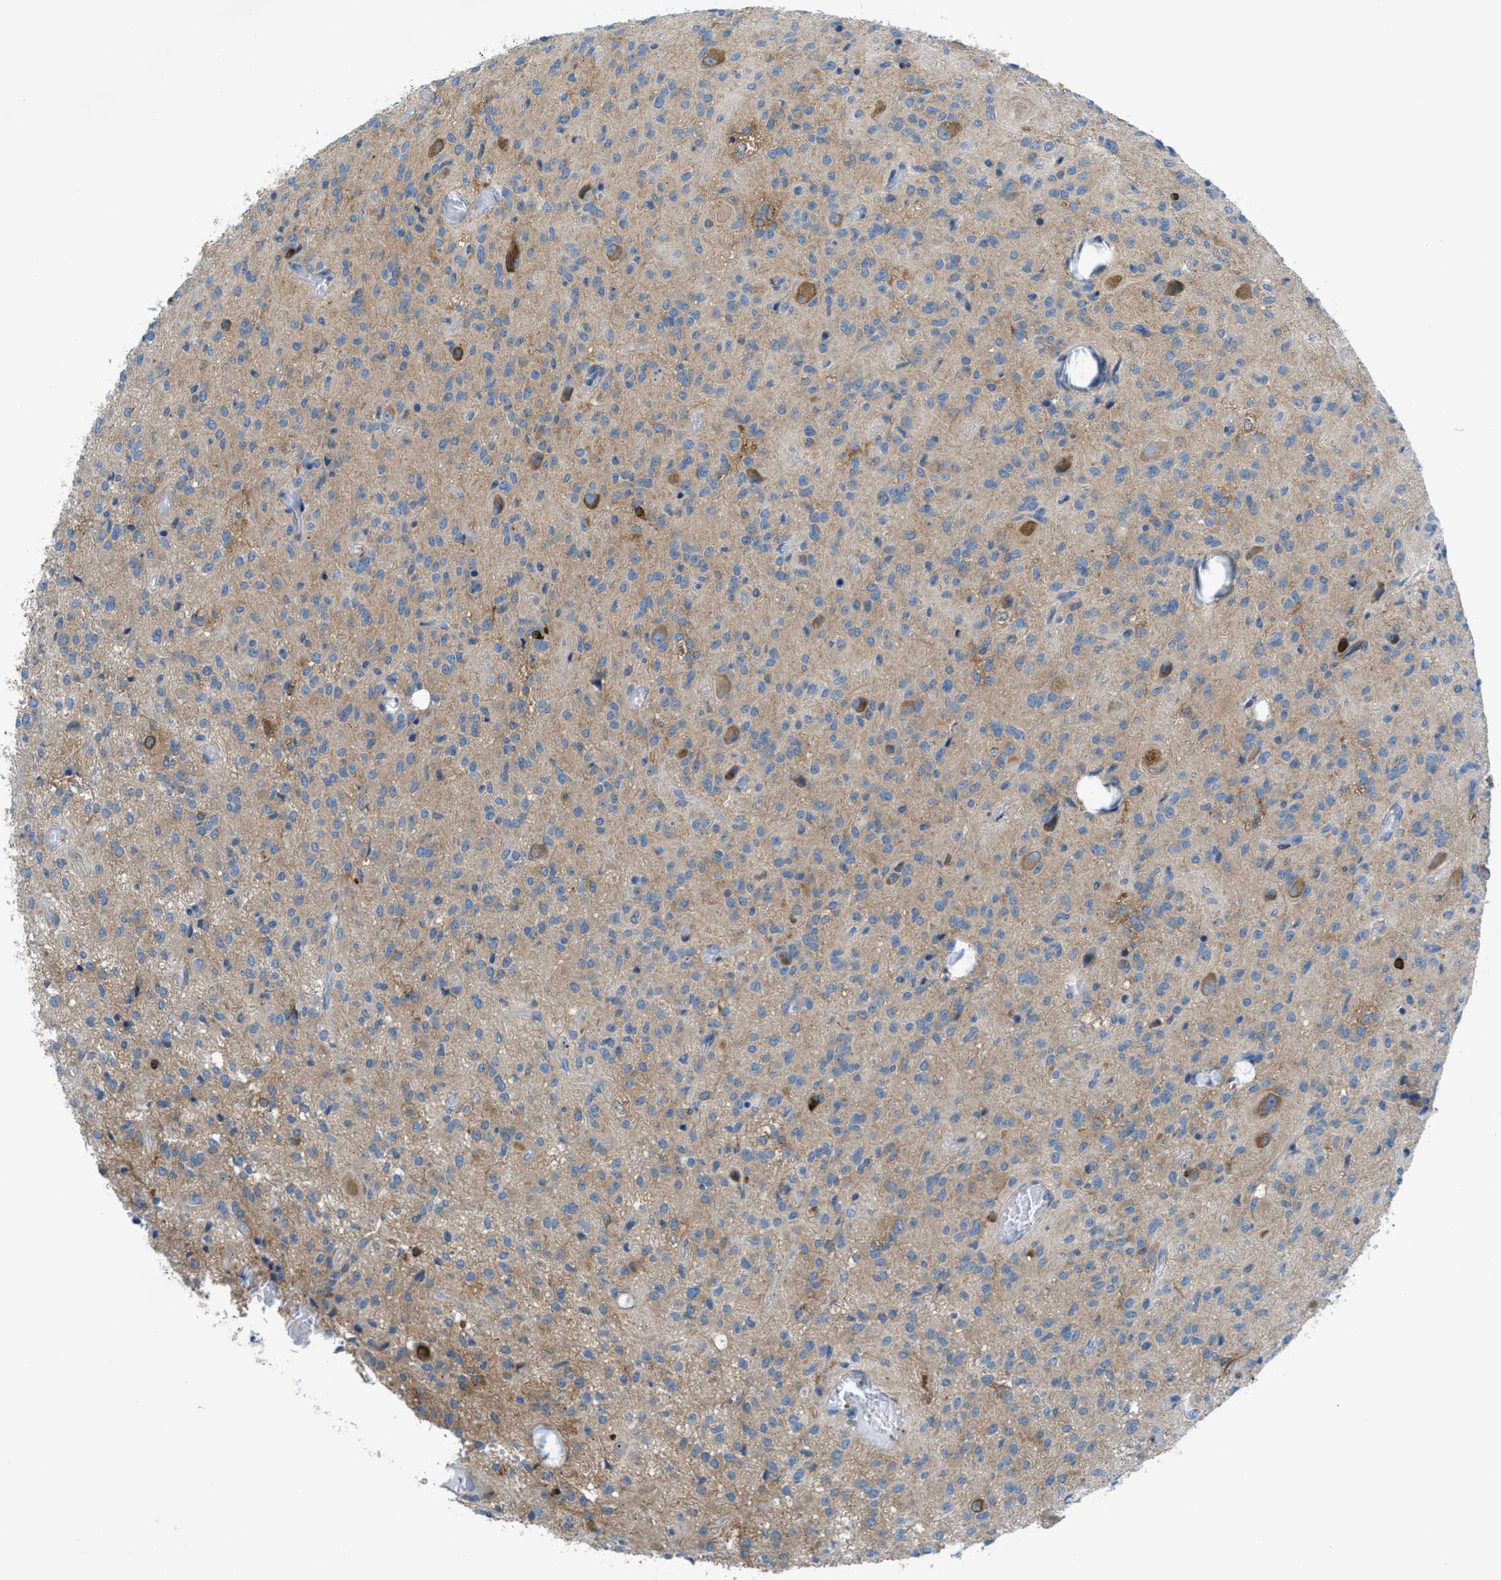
{"staining": {"intensity": "weak", "quantity": "25%-75%", "location": "cytoplasmic/membranous"}, "tissue": "glioma", "cell_type": "Tumor cells", "image_type": "cancer", "snomed": [{"axis": "morphology", "description": "Glioma, malignant, High grade"}, {"axis": "topography", "description": "Brain"}], "caption": "IHC (DAB (3,3'-diaminobenzidine)) staining of high-grade glioma (malignant) reveals weak cytoplasmic/membranous protein expression in about 25%-75% of tumor cells.", "gene": "MAPRE2", "patient": {"sex": "male", "age": 47}}